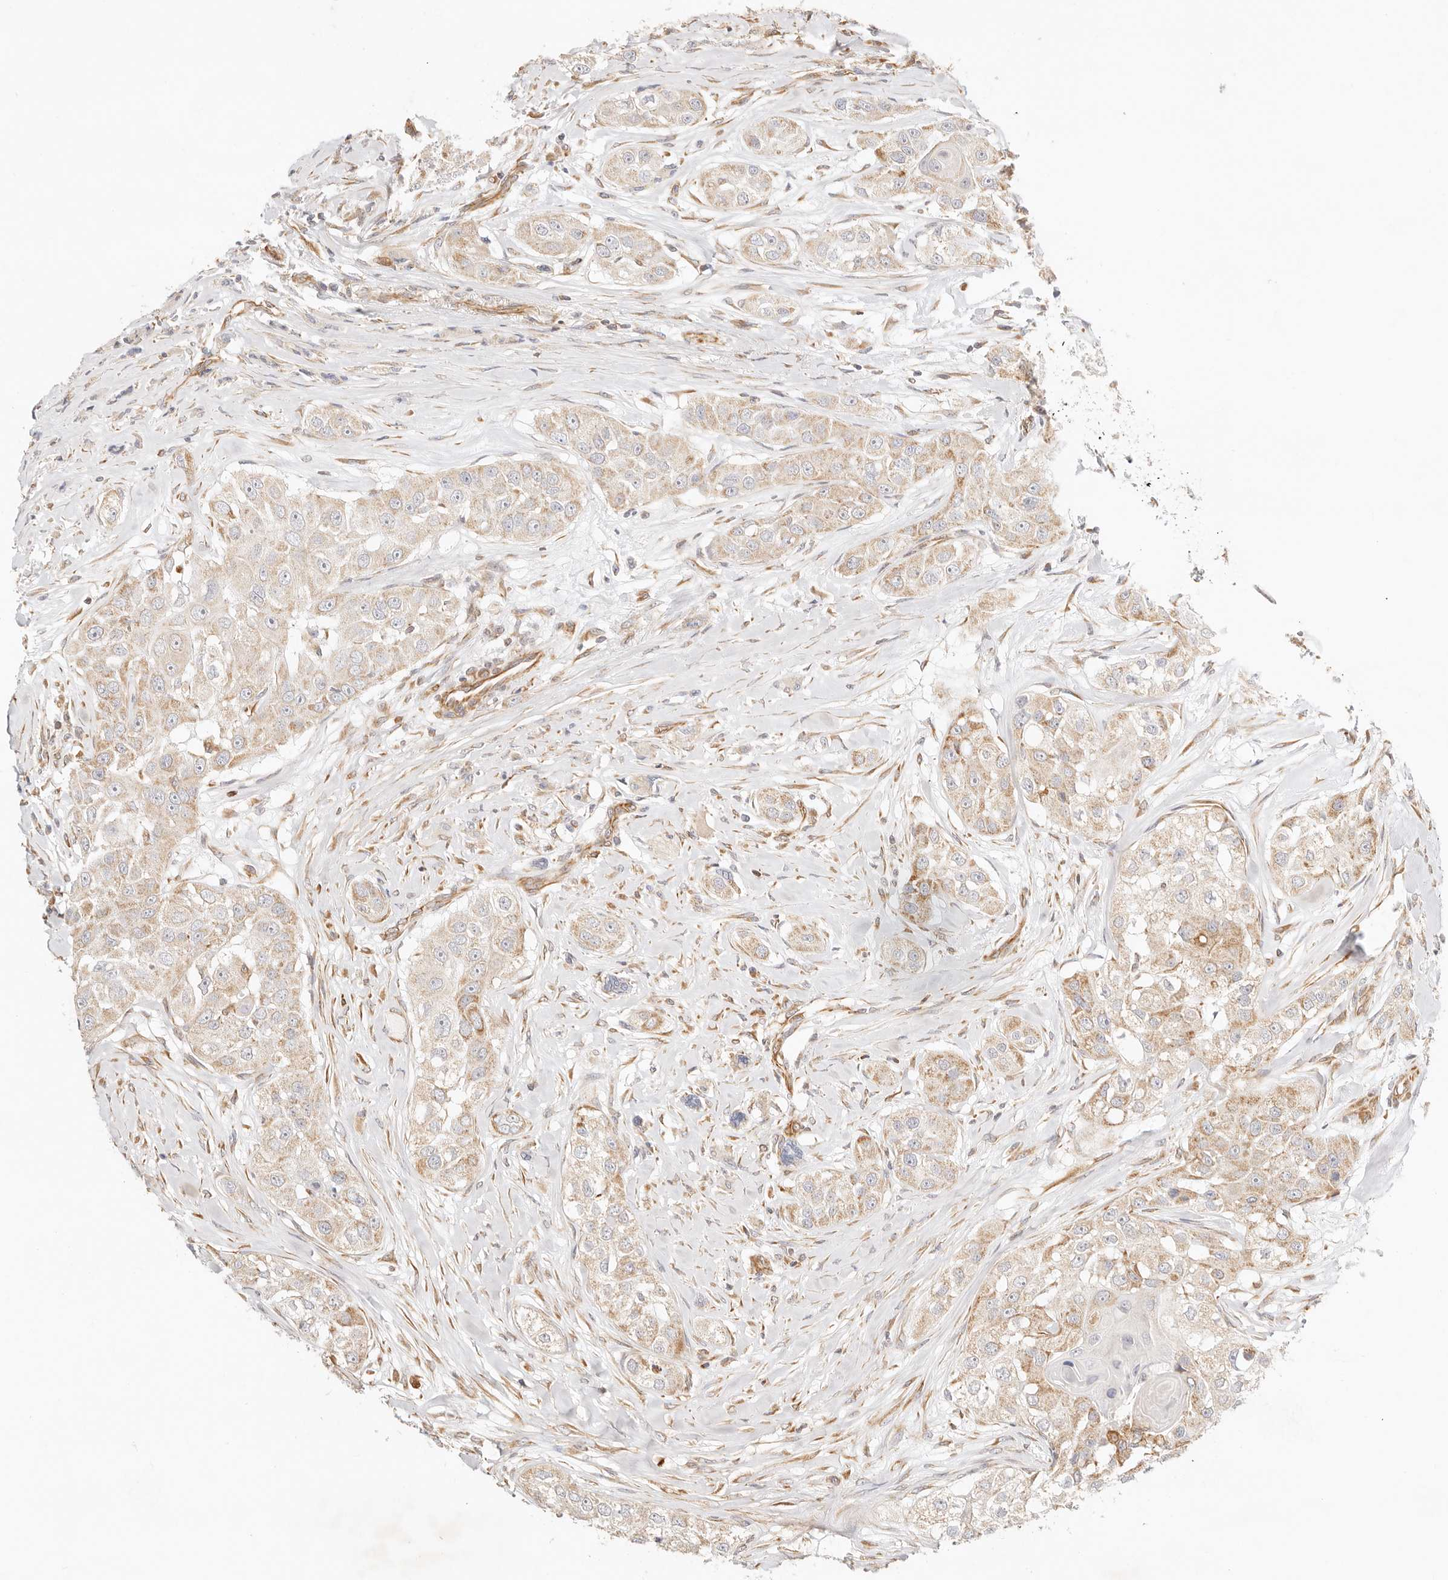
{"staining": {"intensity": "moderate", "quantity": "25%-75%", "location": "cytoplasmic/membranous"}, "tissue": "head and neck cancer", "cell_type": "Tumor cells", "image_type": "cancer", "snomed": [{"axis": "morphology", "description": "Normal tissue, NOS"}, {"axis": "morphology", "description": "Squamous cell carcinoma, NOS"}, {"axis": "topography", "description": "Skeletal muscle"}, {"axis": "topography", "description": "Head-Neck"}], "caption": "Protein analysis of head and neck cancer (squamous cell carcinoma) tissue demonstrates moderate cytoplasmic/membranous expression in approximately 25%-75% of tumor cells.", "gene": "ZC3H11A", "patient": {"sex": "male", "age": 51}}